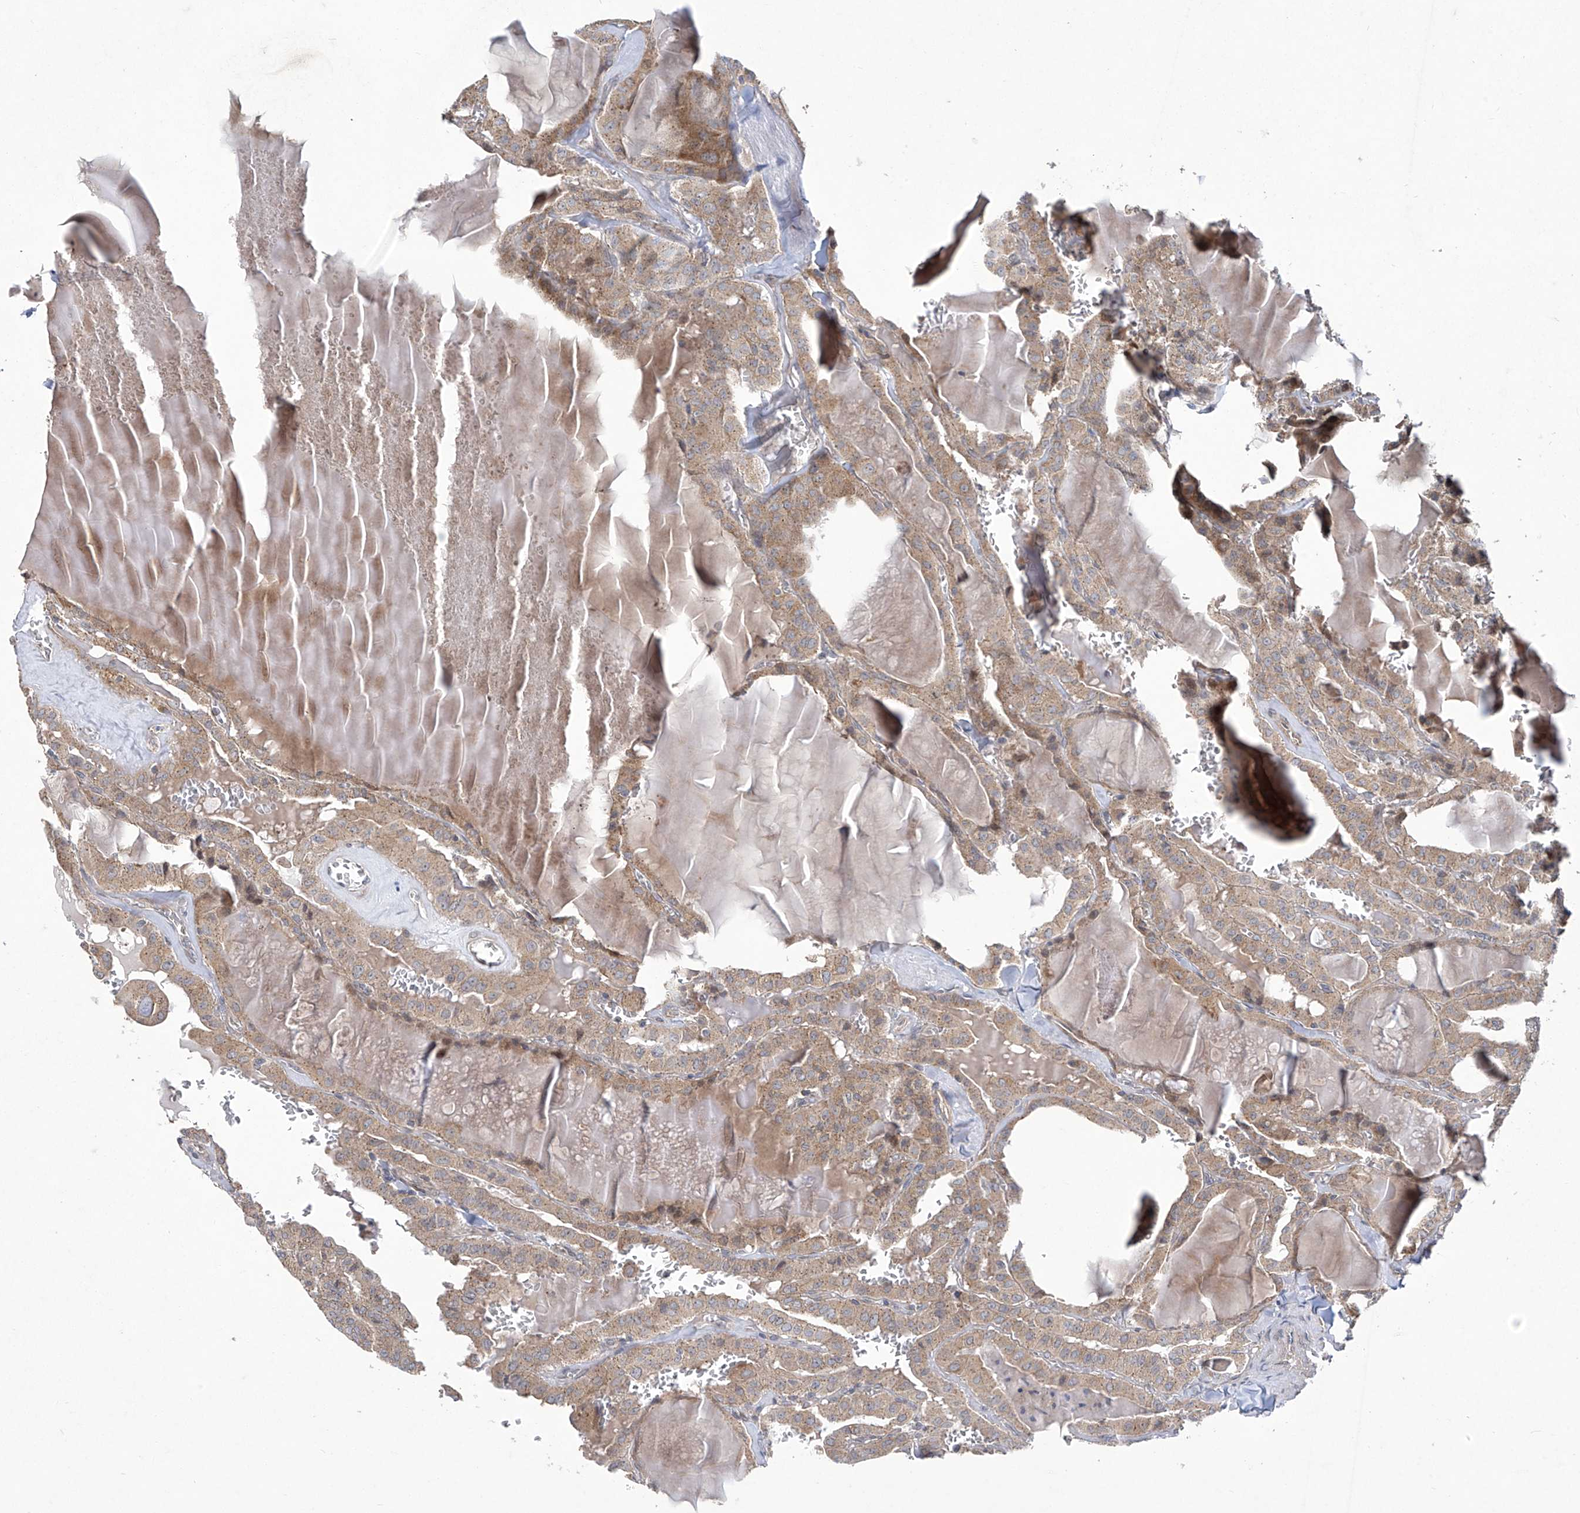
{"staining": {"intensity": "weak", "quantity": ">75%", "location": "cytoplasmic/membranous"}, "tissue": "thyroid cancer", "cell_type": "Tumor cells", "image_type": "cancer", "snomed": [{"axis": "morphology", "description": "Papillary adenocarcinoma, NOS"}, {"axis": "topography", "description": "Thyroid gland"}], "caption": "Immunohistochemical staining of thyroid cancer exhibits weak cytoplasmic/membranous protein positivity in about >75% of tumor cells. The staining was performed using DAB (3,3'-diaminobenzidine), with brown indicating positive protein expression. Nuclei are stained blue with hematoxylin.", "gene": "TRIM60", "patient": {"sex": "male", "age": 52}}